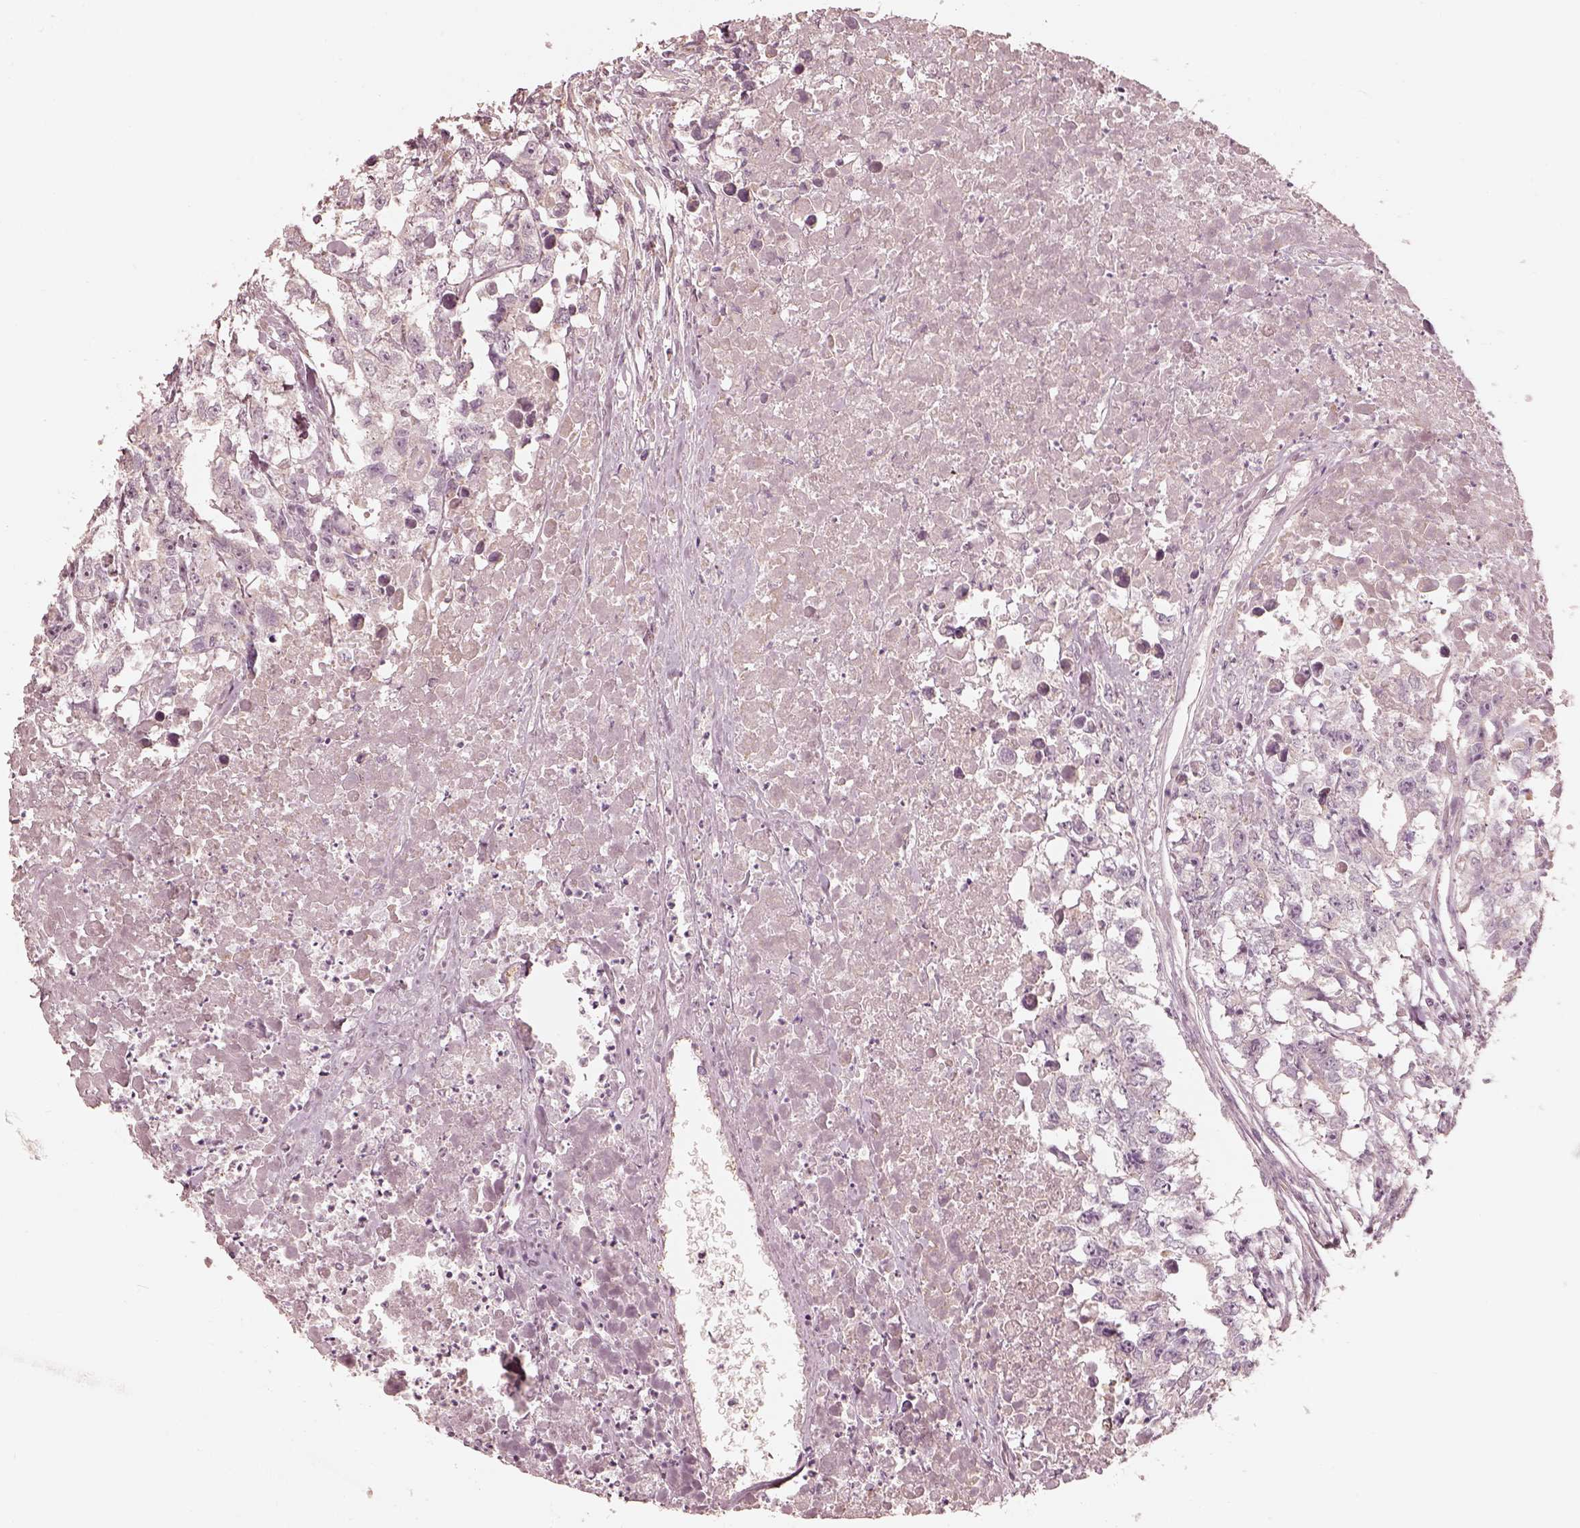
{"staining": {"intensity": "negative", "quantity": "none", "location": "none"}, "tissue": "testis cancer", "cell_type": "Tumor cells", "image_type": "cancer", "snomed": [{"axis": "morphology", "description": "Carcinoma, Embryonal, NOS"}, {"axis": "morphology", "description": "Teratoma, malignant, NOS"}, {"axis": "topography", "description": "Testis"}], "caption": "IHC of testis cancer reveals no positivity in tumor cells. (Brightfield microscopy of DAB (3,3'-diaminobenzidine) immunohistochemistry (IHC) at high magnification).", "gene": "KCNJ9", "patient": {"sex": "male", "age": 44}}